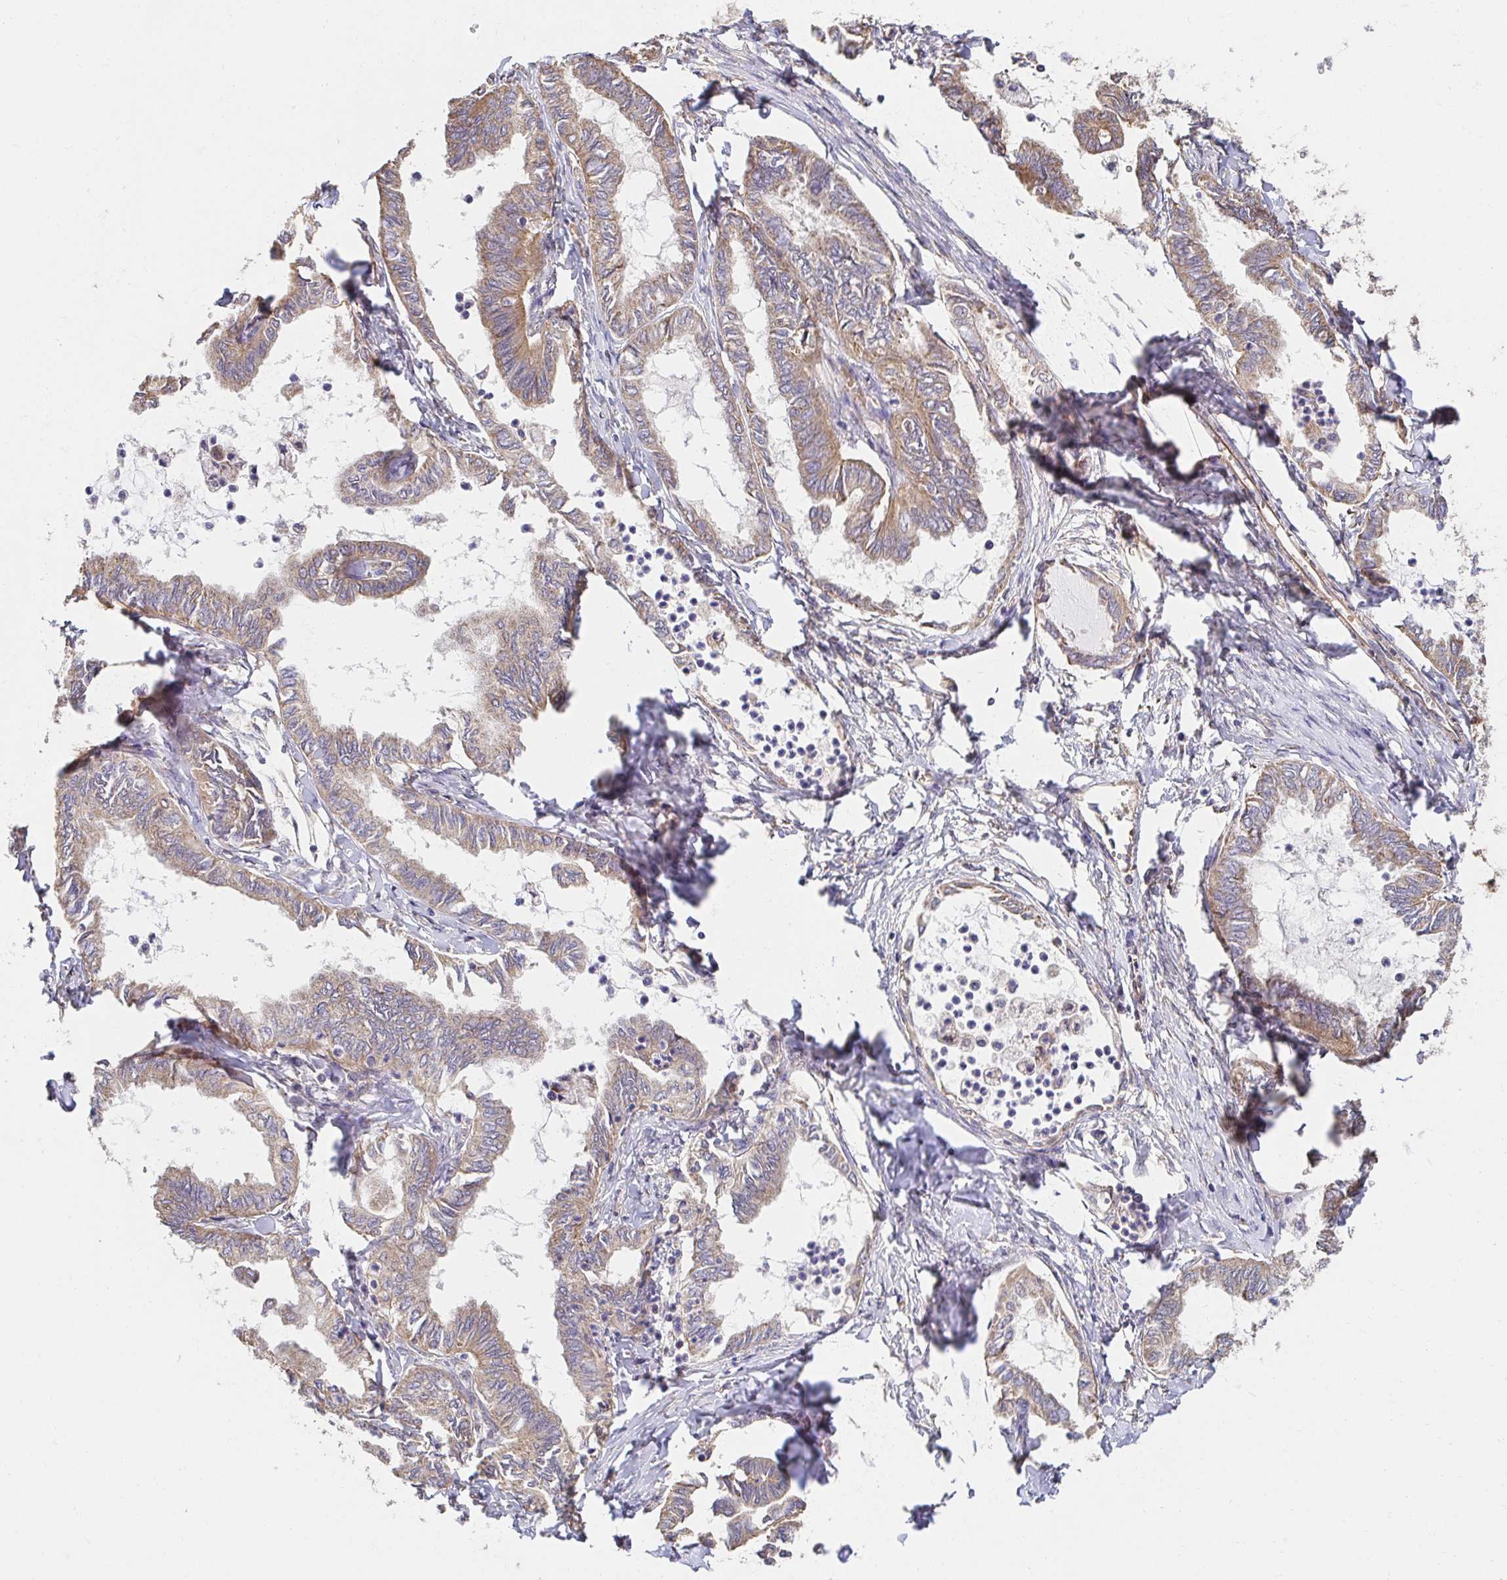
{"staining": {"intensity": "moderate", "quantity": "25%-75%", "location": "cytoplasmic/membranous"}, "tissue": "ovarian cancer", "cell_type": "Tumor cells", "image_type": "cancer", "snomed": [{"axis": "morphology", "description": "Carcinoma, endometroid"}, {"axis": "topography", "description": "Ovary"}], "caption": "Ovarian endometroid carcinoma stained for a protein (brown) reveals moderate cytoplasmic/membranous positive expression in approximately 25%-75% of tumor cells.", "gene": "APBB1", "patient": {"sex": "female", "age": 70}}